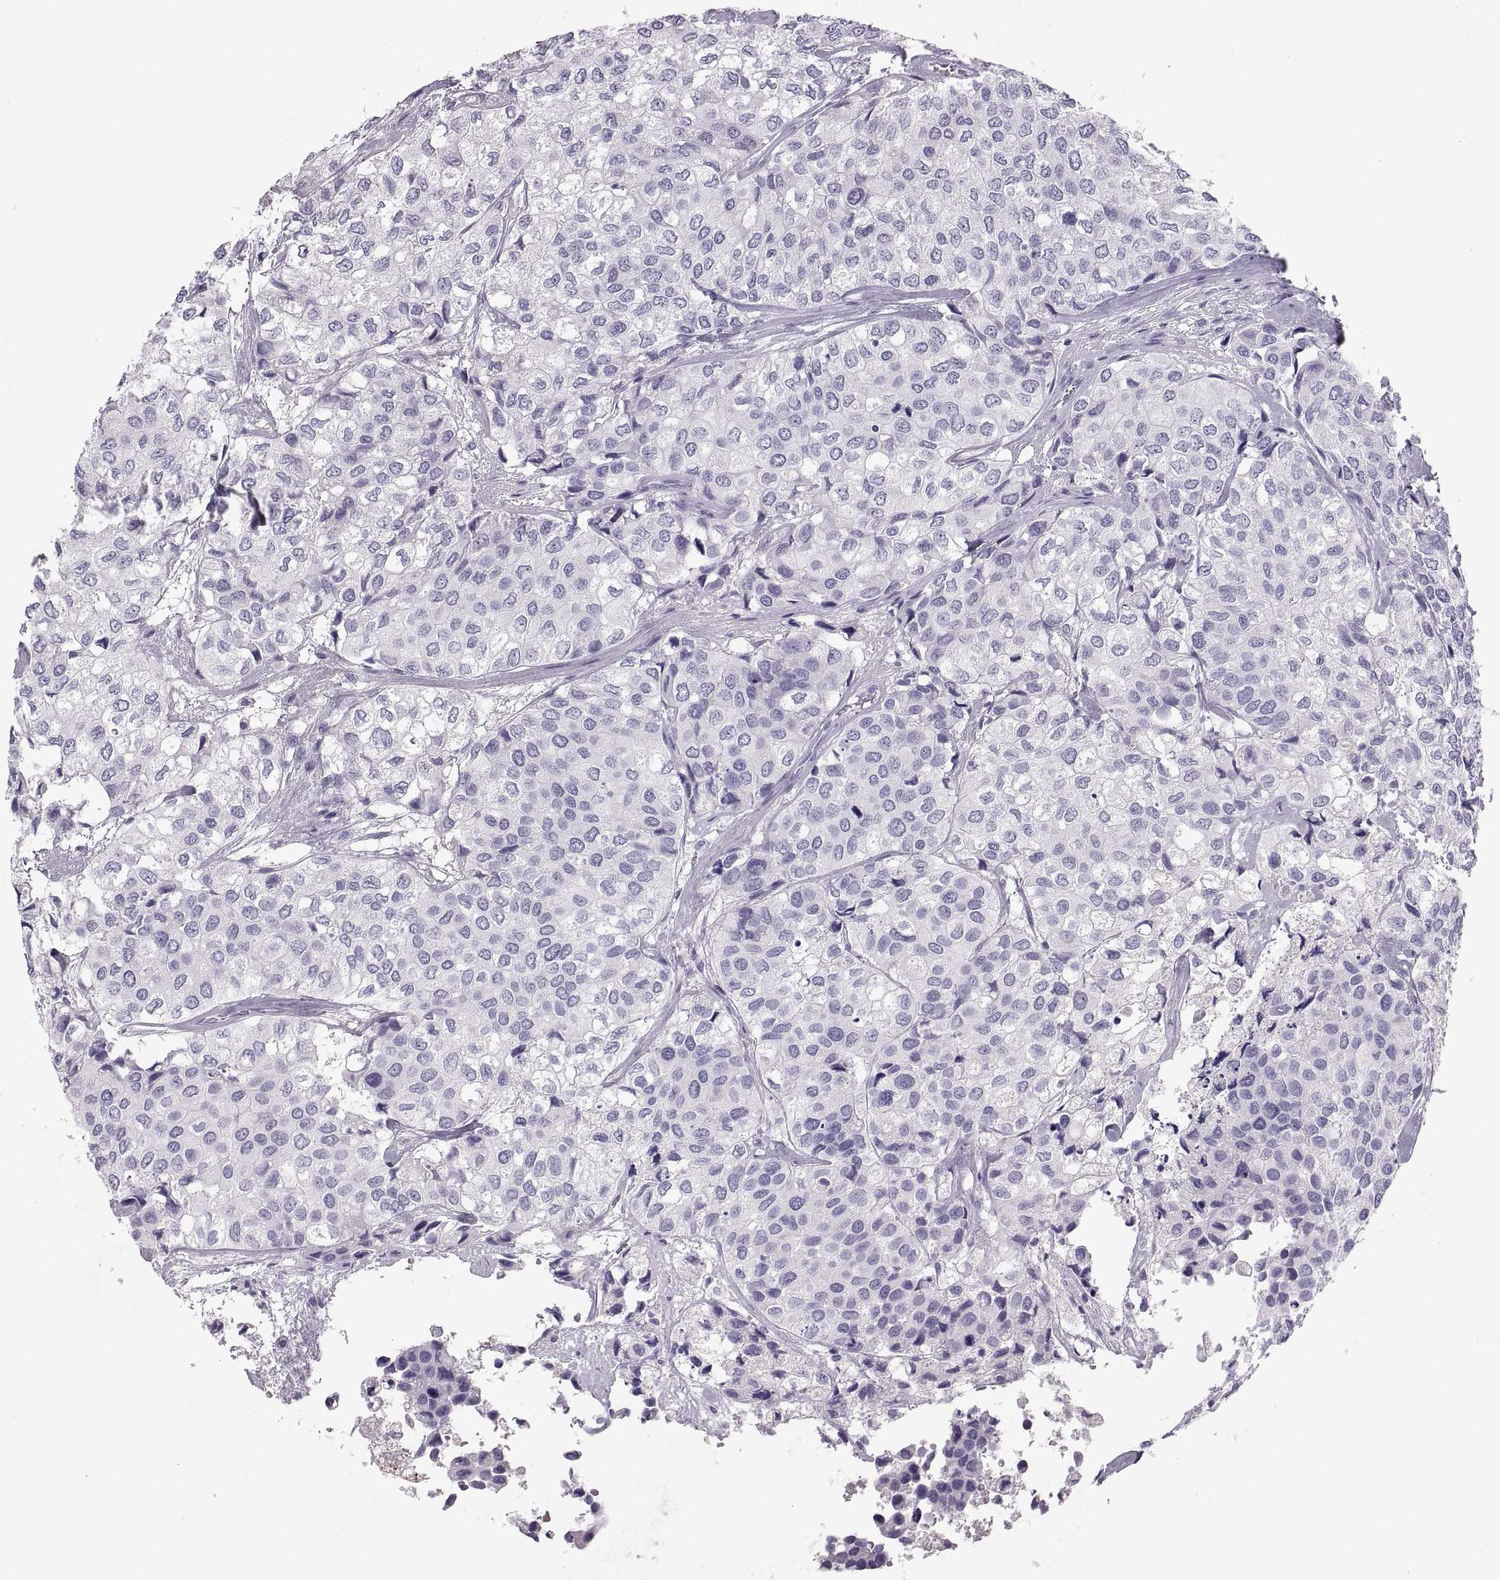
{"staining": {"intensity": "negative", "quantity": "none", "location": "none"}, "tissue": "urothelial cancer", "cell_type": "Tumor cells", "image_type": "cancer", "snomed": [{"axis": "morphology", "description": "Urothelial carcinoma, High grade"}, {"axis": "topography", "description": "Urinary bladder"}], "caption": "Photomicrograph shows no significant protein staining in tumor cells of urothelial cancer. The staining is performed using DAB (3,3'-diaminobenzidine) brown chromogen with nuclei counter-stained in using hematoxylin.", "gene": "WFDC8", "patient": {"sex": "male", "age": 73}}